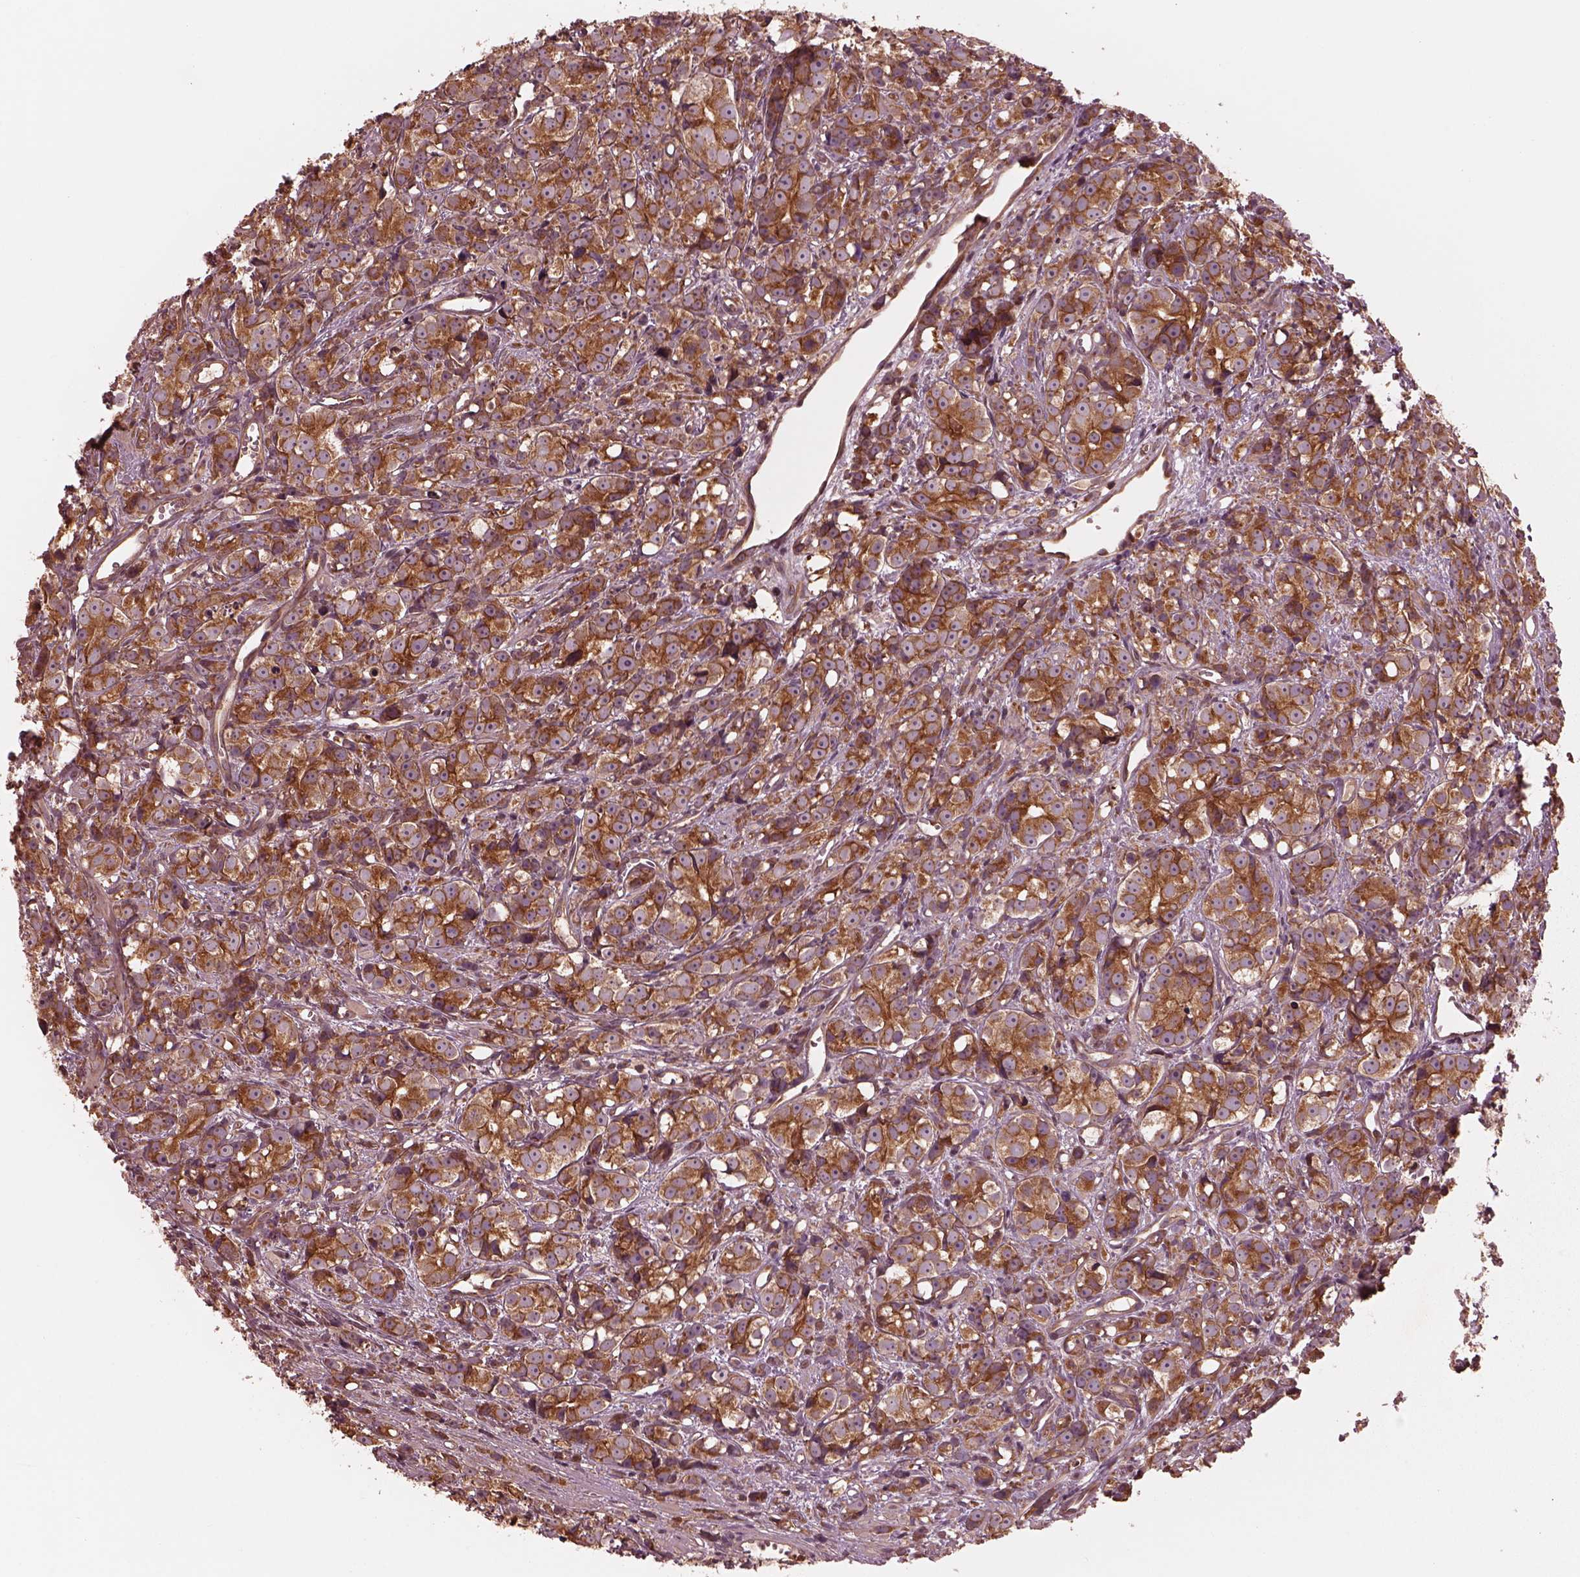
{"staining": {"intensity": "strong", "quantity": "25%-75%", "location": "cytoplasmic/membranous"}, "tissue": "prostate cancer", "cell_type": "Tumor cells", "image_type": "cancer", "snomed": [{"axis": "morphology", "description": "Adenocarcinoma, High grade"}, {"axis": "topography", "description": "Prostate"}], "caption": "Tumor cells reveal strong cytoplasmic/membranous expression in approximately 25%-75% of cells in adenocarcinoma (high-grade) (prostate).", "gene": "PIK3R2", "patient": {"sex": "male", "age": 77}}